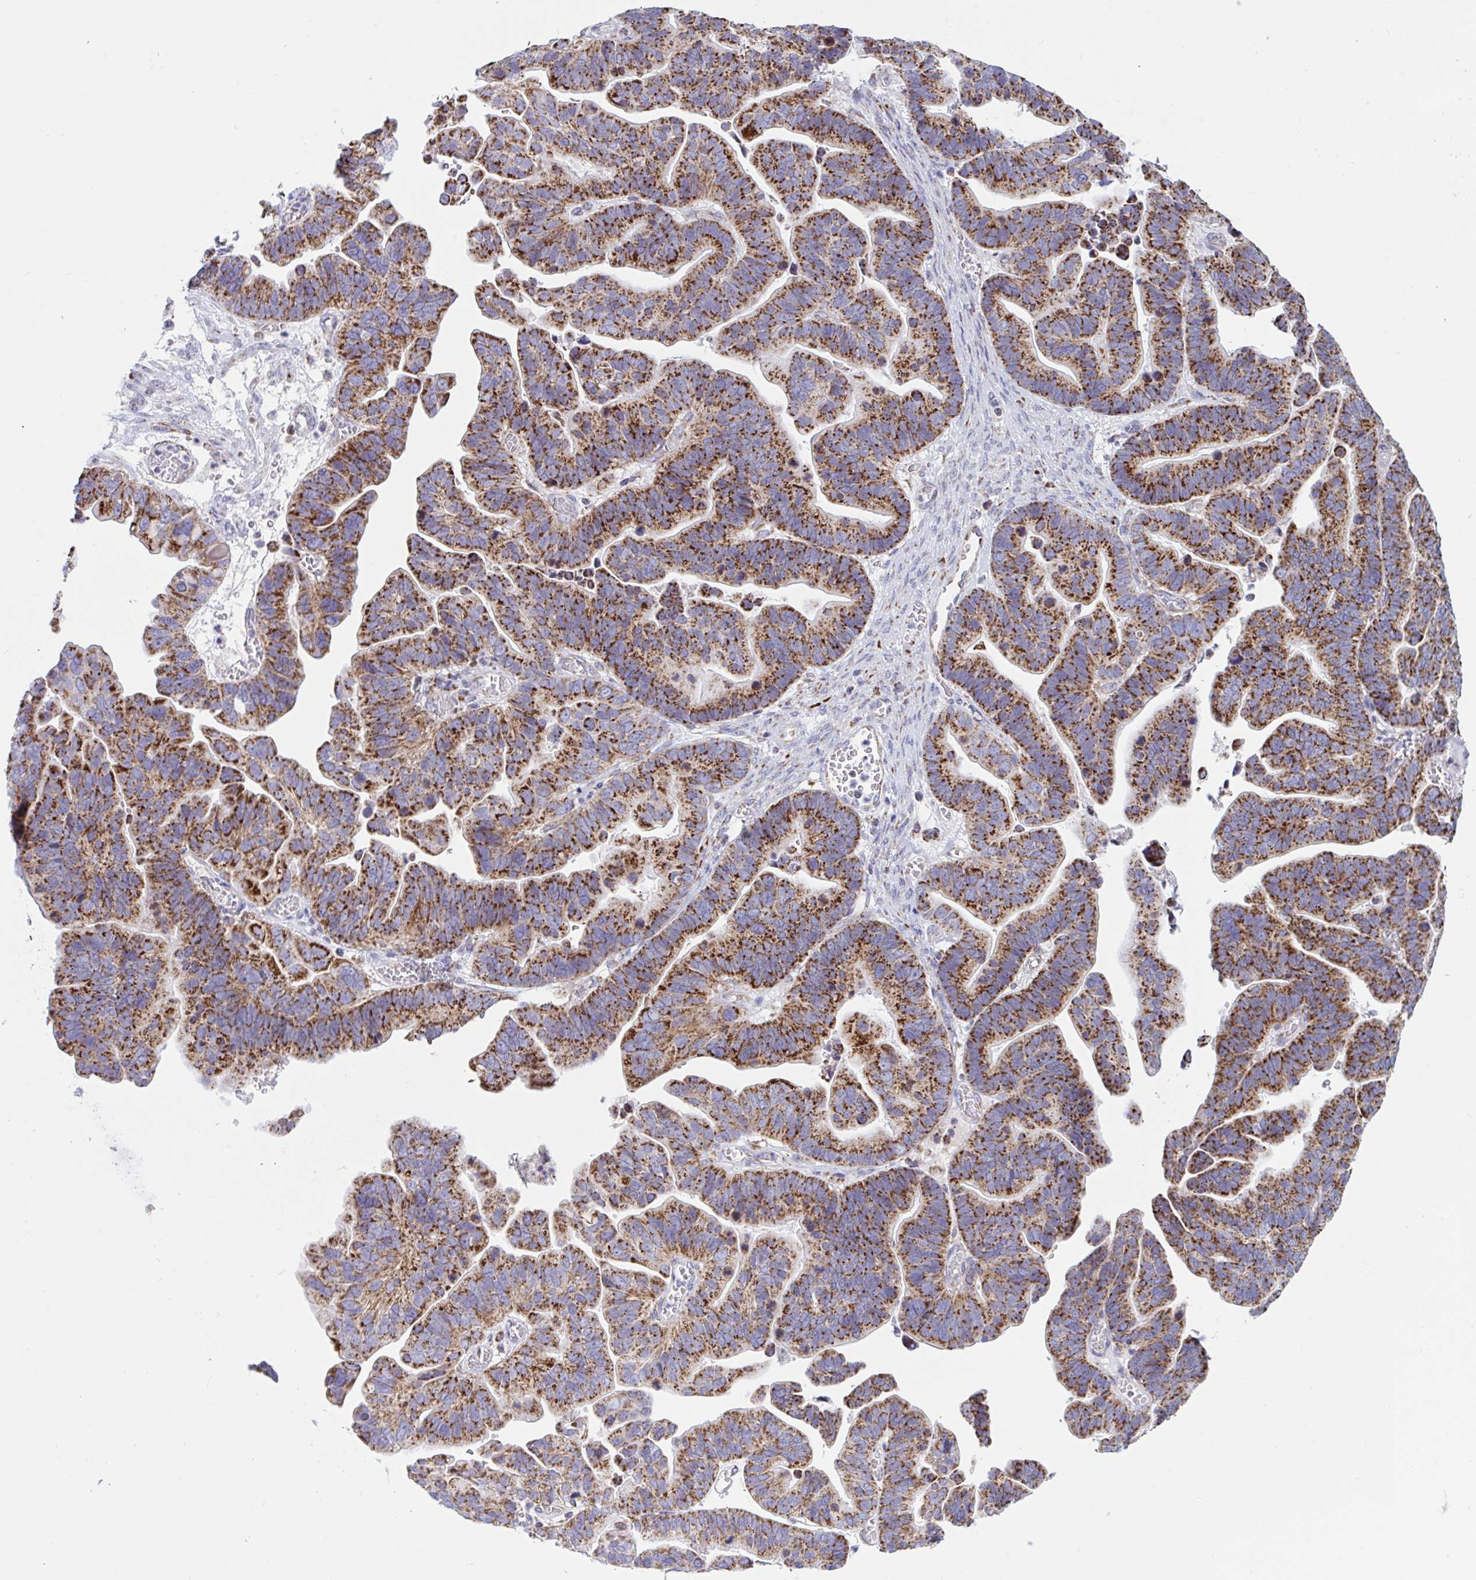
{"staining": {"intensity": "moderate", "quantity": ">75%", "location": "cytoplasmic/membranous"}, "tissue": "ovarian cancer", "cell_type": "Tumor cells", "image_type": "cancer", "snomed": [{"axis": "morphology", "description": "Cystadenocarcinoma, serous, NOS"}, {"axis": "topography", "description": "Ovary"}], "caption": "Serous cystadenocarcinoma (ovarian) stained with IHC displays moderate cytoplasmic/membranous expression in about >75% of tumor cells. Nuclei are stained in blue.", "gene": "HSPE1", "patient": {"sex": "female", "age": 56}}